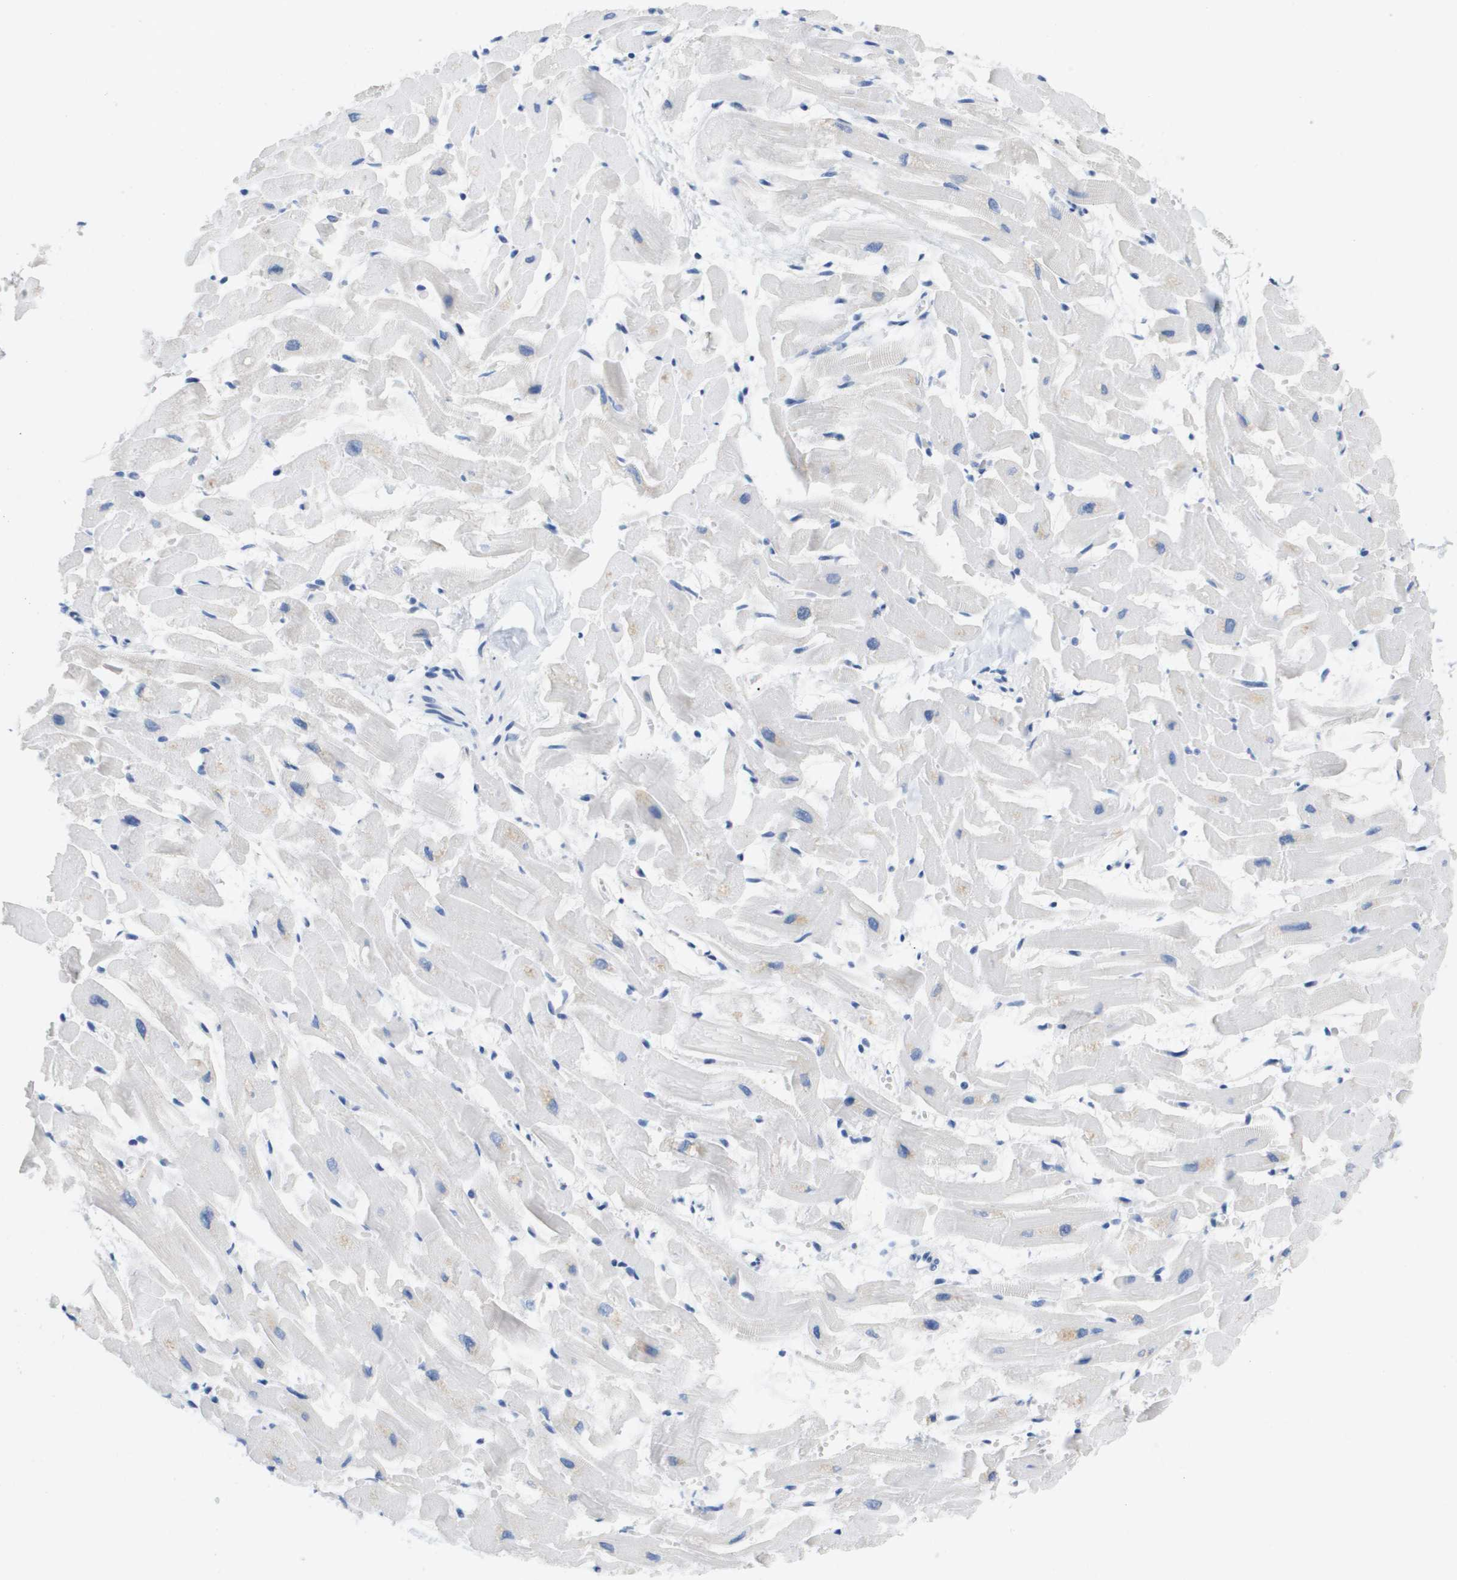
{"staining": {"intensity": "negative", "quantity": "none", "location": "none"}, "tissue": "heart muscle", "cell_type": "Cardiomyocytes", "image_type": "normal", "snomed": [{"axis": "morphology", "description": "Normal tissue, NOS"}, {"axis": "topography", "description": "Heart"}], "caption": "High power microscopy histopathology image of an immunohistochemistry micrograph of benign heart muscle, revealing no significant staining in cardiomyocytes. The staining was performed using DAB (3,3'-diaminobenzidine) to visualize the protein expression in brown, while the nuclei were stained in blue with hematoxylin (Magnification: 20x).", "gene": "CD3G", "patient": {"sex": "female", "age": 19}}